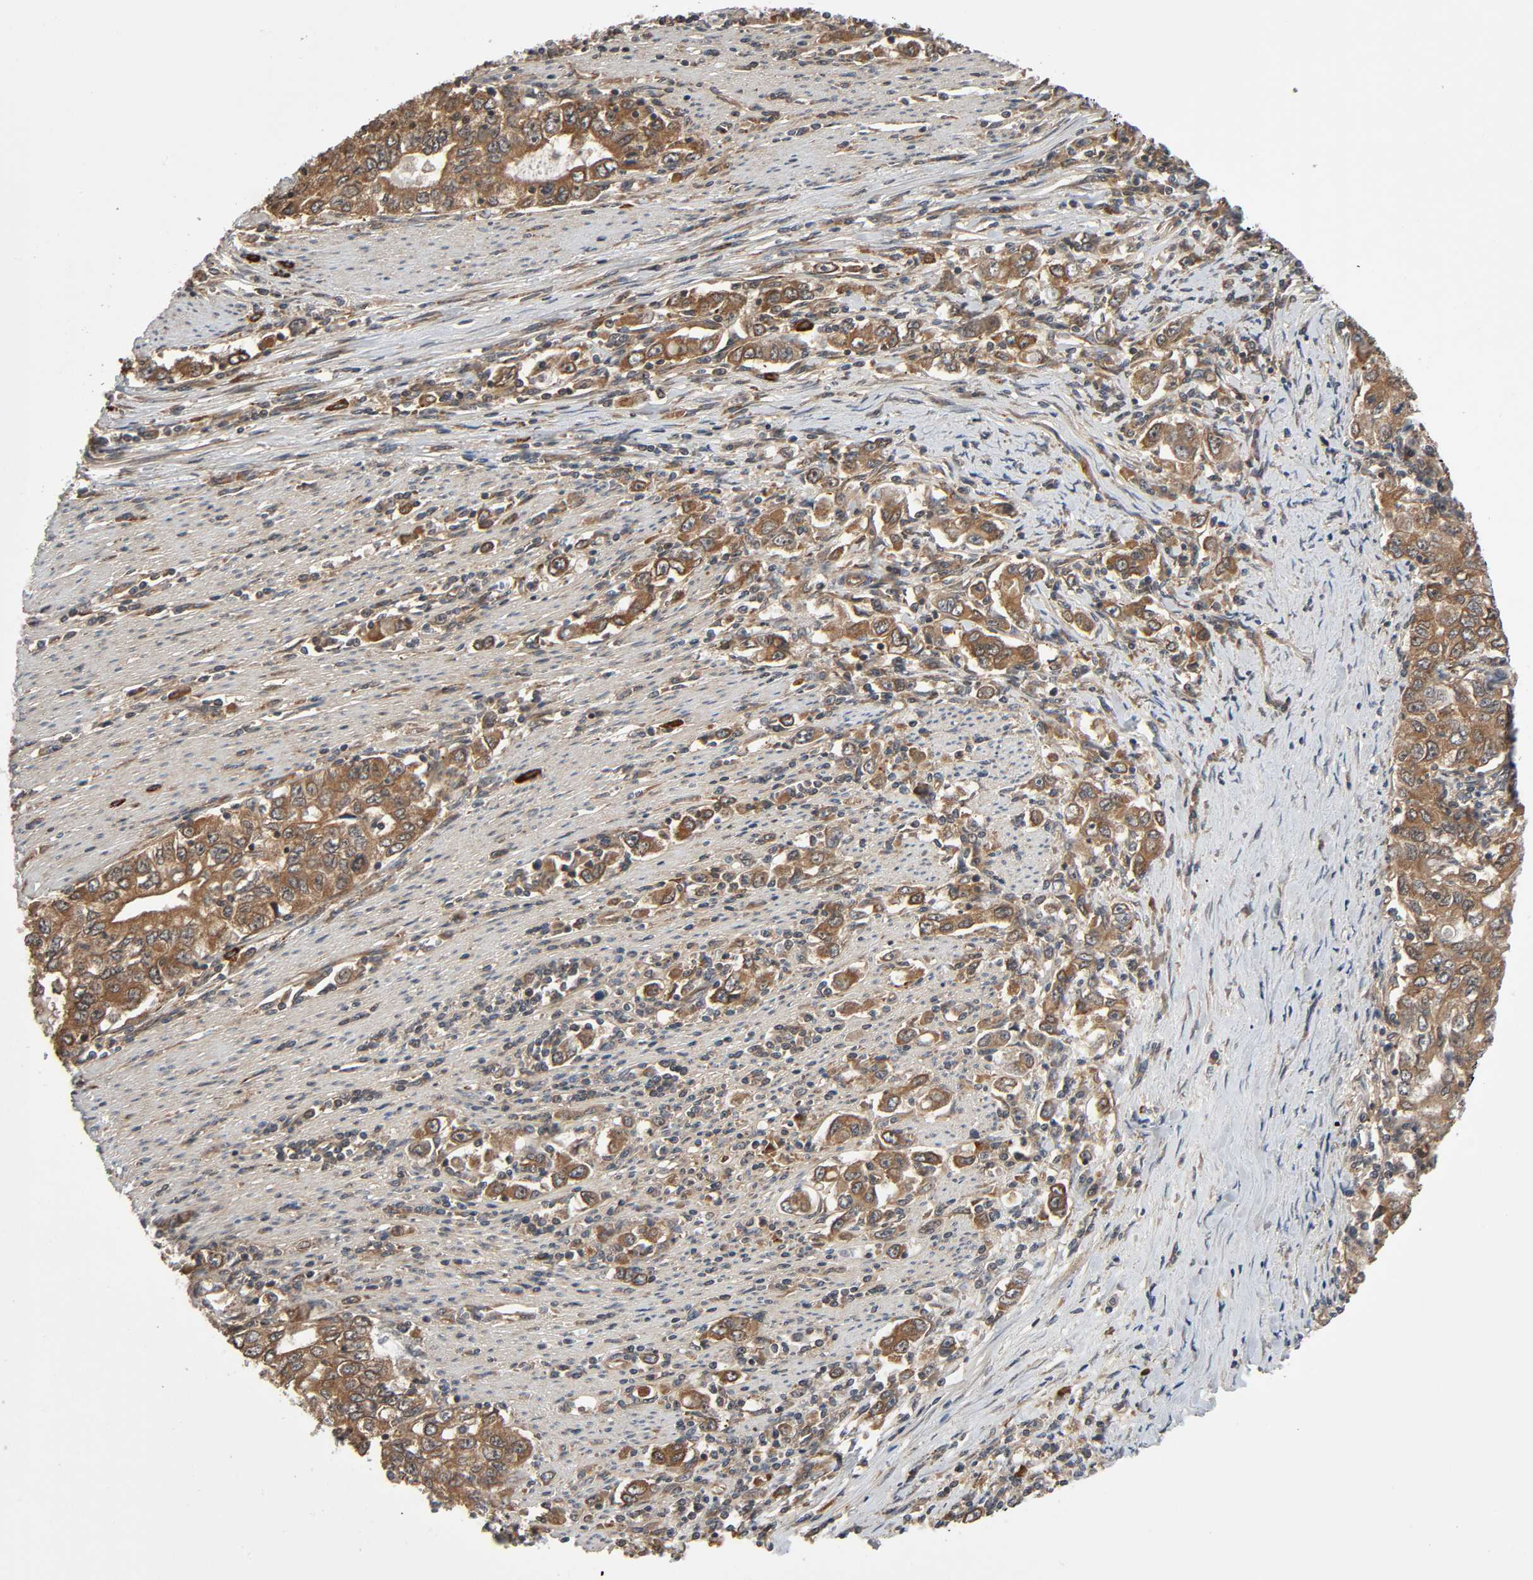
{"staining": {"intensity": "moderate", "quantity": ">75%", "location": "cytoplasmic/membranous"}, "tissue": "stomach cancer", "cell_type": "Tumor cells", "image_type": "cancer", "snomed": [{"axis": "morphology", "description": "Adenocarcinoma, NOS"}, {"axis": "topography", "description": "Stomach, lower"}], "caption": "Immunohistochemical staining of human stomach cancer (adenocarcinoma) exhibits medium levels of moderate cytoplasmic/membranous protein expression in approximately >75% of tumor cells. Immunohistochemistry (ihc) stains the protein in brown and the nuclei are stained blue.", "gene": "PPP2R1B", "patient": {"sex": "female", "age": 72}}